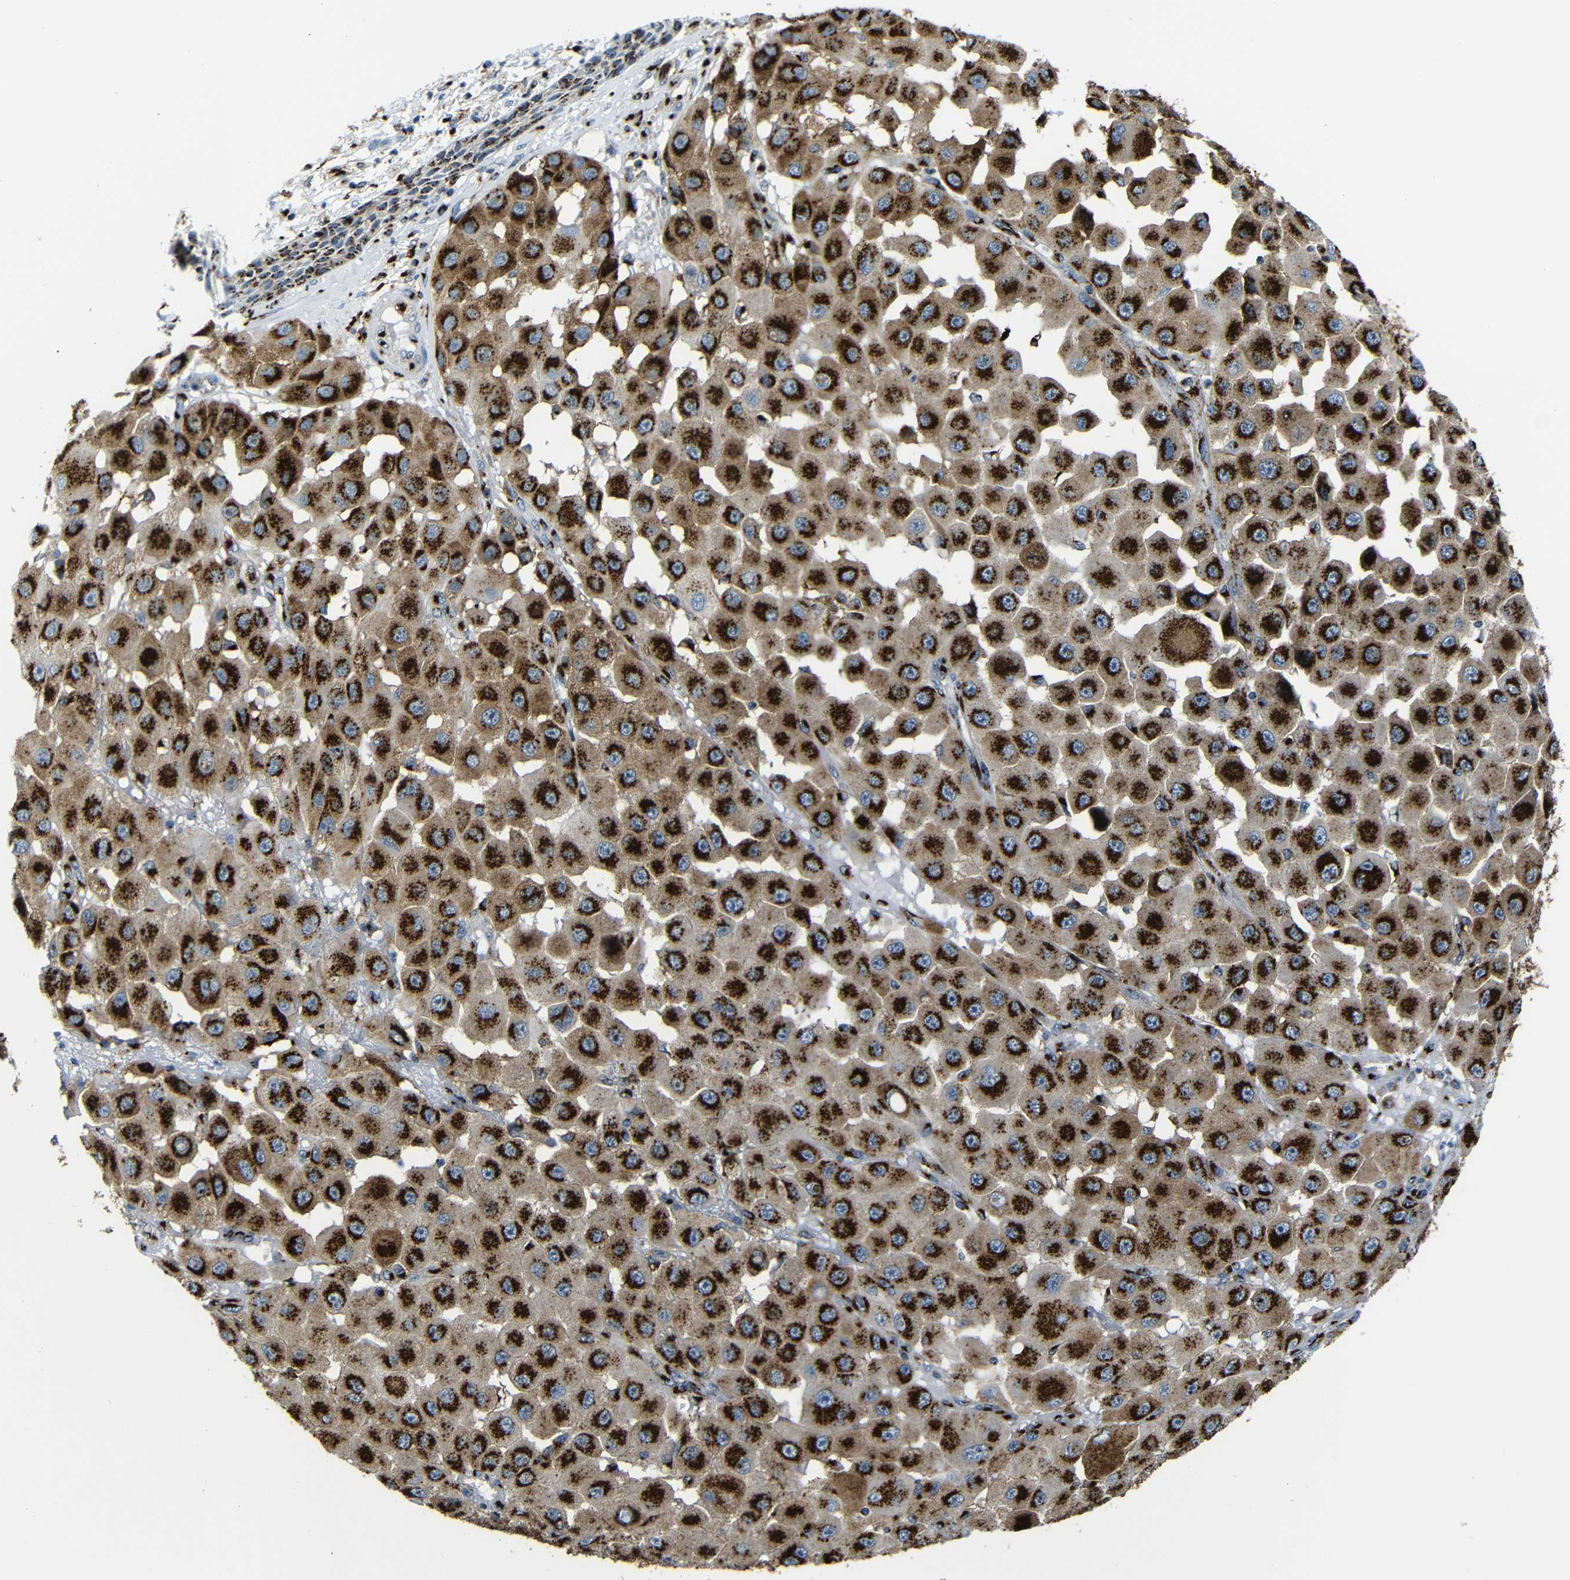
{"staining": {"intensity": "strong", "quantity": ">75%", "location": "cytoplasmic/membranous"}, "tissue": "melanoma", "cell_type": "Tumor cells", "image_type": "cancer", "snomed": [{"axis": "morphology", "description": "Malignant melanoma, NOS"}, {"axis": "topography", "description": "Skin"}], "caption": "IHC of human malignant melanoma demonstrates high levels of strong cytoplasmic/membranous expression in about >75% of tumor cells.", "gene": "TGOLN2", "patient": {"sex": "female", "age": 81}}